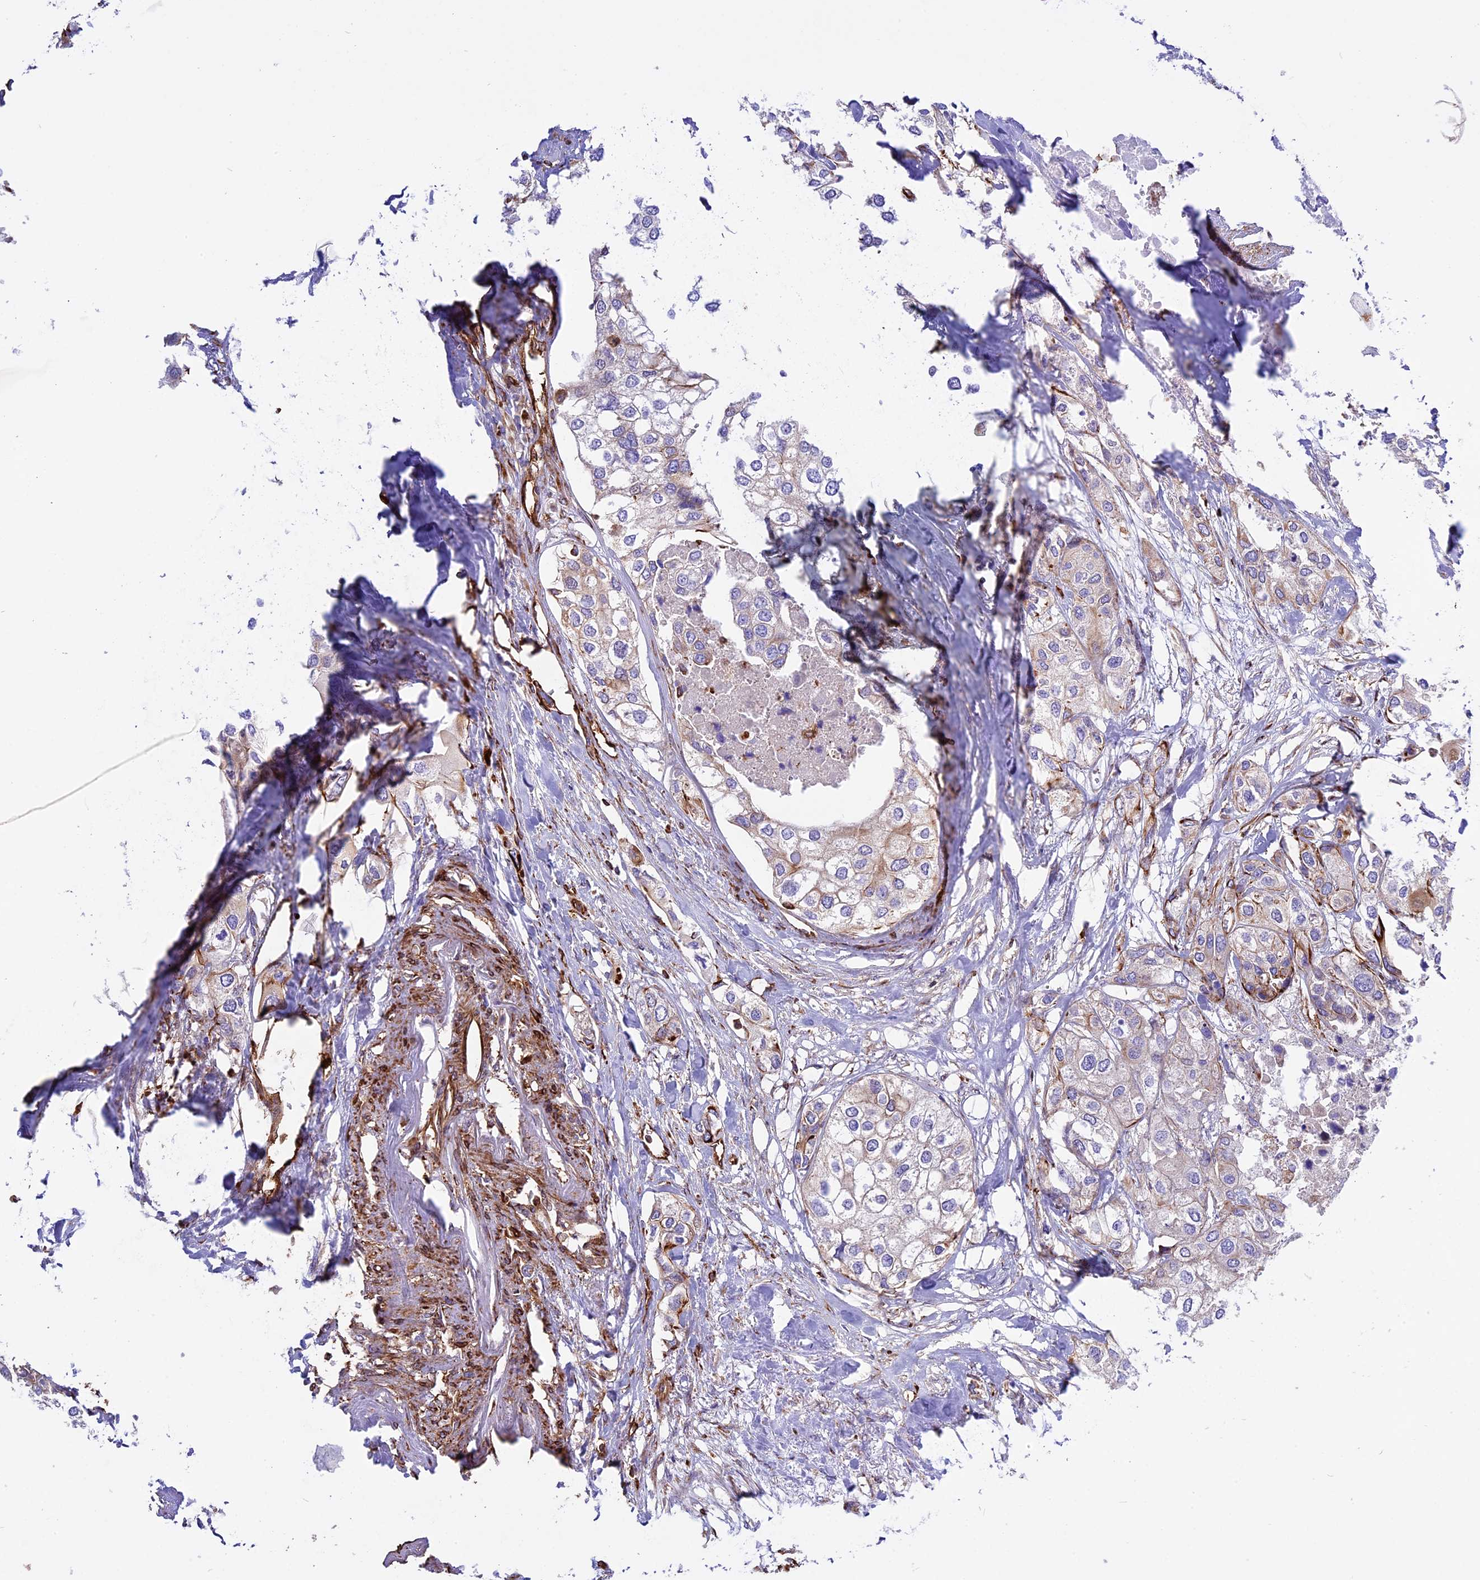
{"staining": {"intensity": "negative", "quantity": "none", "location": "none"}, "tissue": "urothelial cancer", "cell_type": "Tumor cells", "image_type": "cancer", "snomed": [{"axis": "morphology", "description": "Urothelial carcinoma, High grade"}, {"axis": "topography", "description": "Urinary bladder"}], "caption": "Micrograph shows no significant protein staining in tumor cells of high-grade urothelial carcinoma. The staining was performed using DAB to visualize the protein expression in brown, while the nuclei were stained in blue with hematoxylin (Magnification: 20x).", "gene": "CD99L2", "patient": {"sex": "male", "age": 64}}